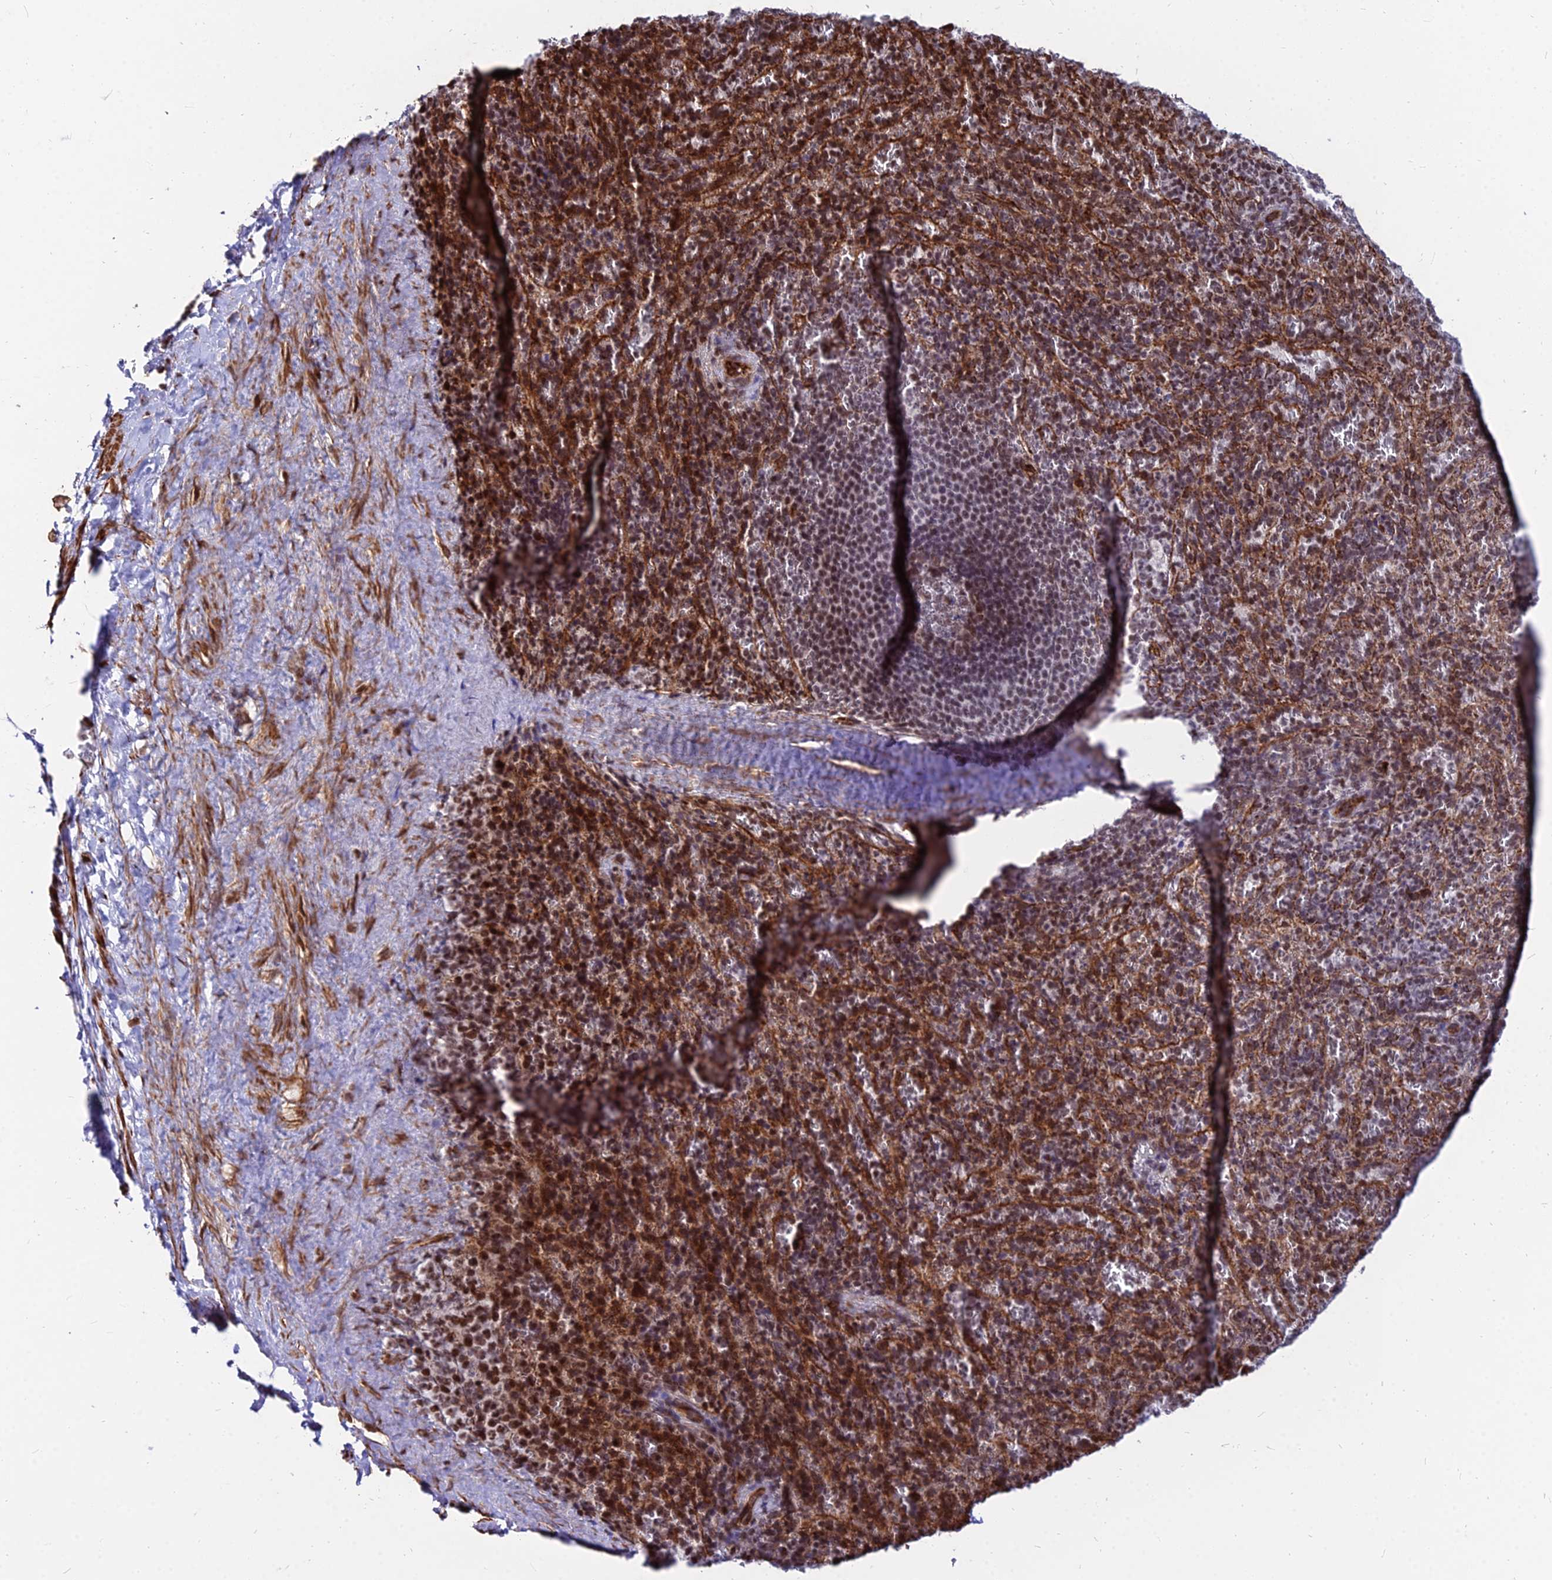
{"staining": {"intensity": "moderate", "quantity": "<25%", "location": "nuclear"}, "tissue": "spleen", "cell_type": "Cells in red pulp", "image_type": "normal", "snomed": [{"axis": "morphology", "description": "Normal tissue, NOS"}, {"axis": "topography", "description": "Spleen"}], "caption": "Human spleen stained with a brown dye displays moderate nuclear positive staining in about <25% of cells in red pulp.", "gene": "NYAP2", "patient": {"sex": "female", "age": 21}}